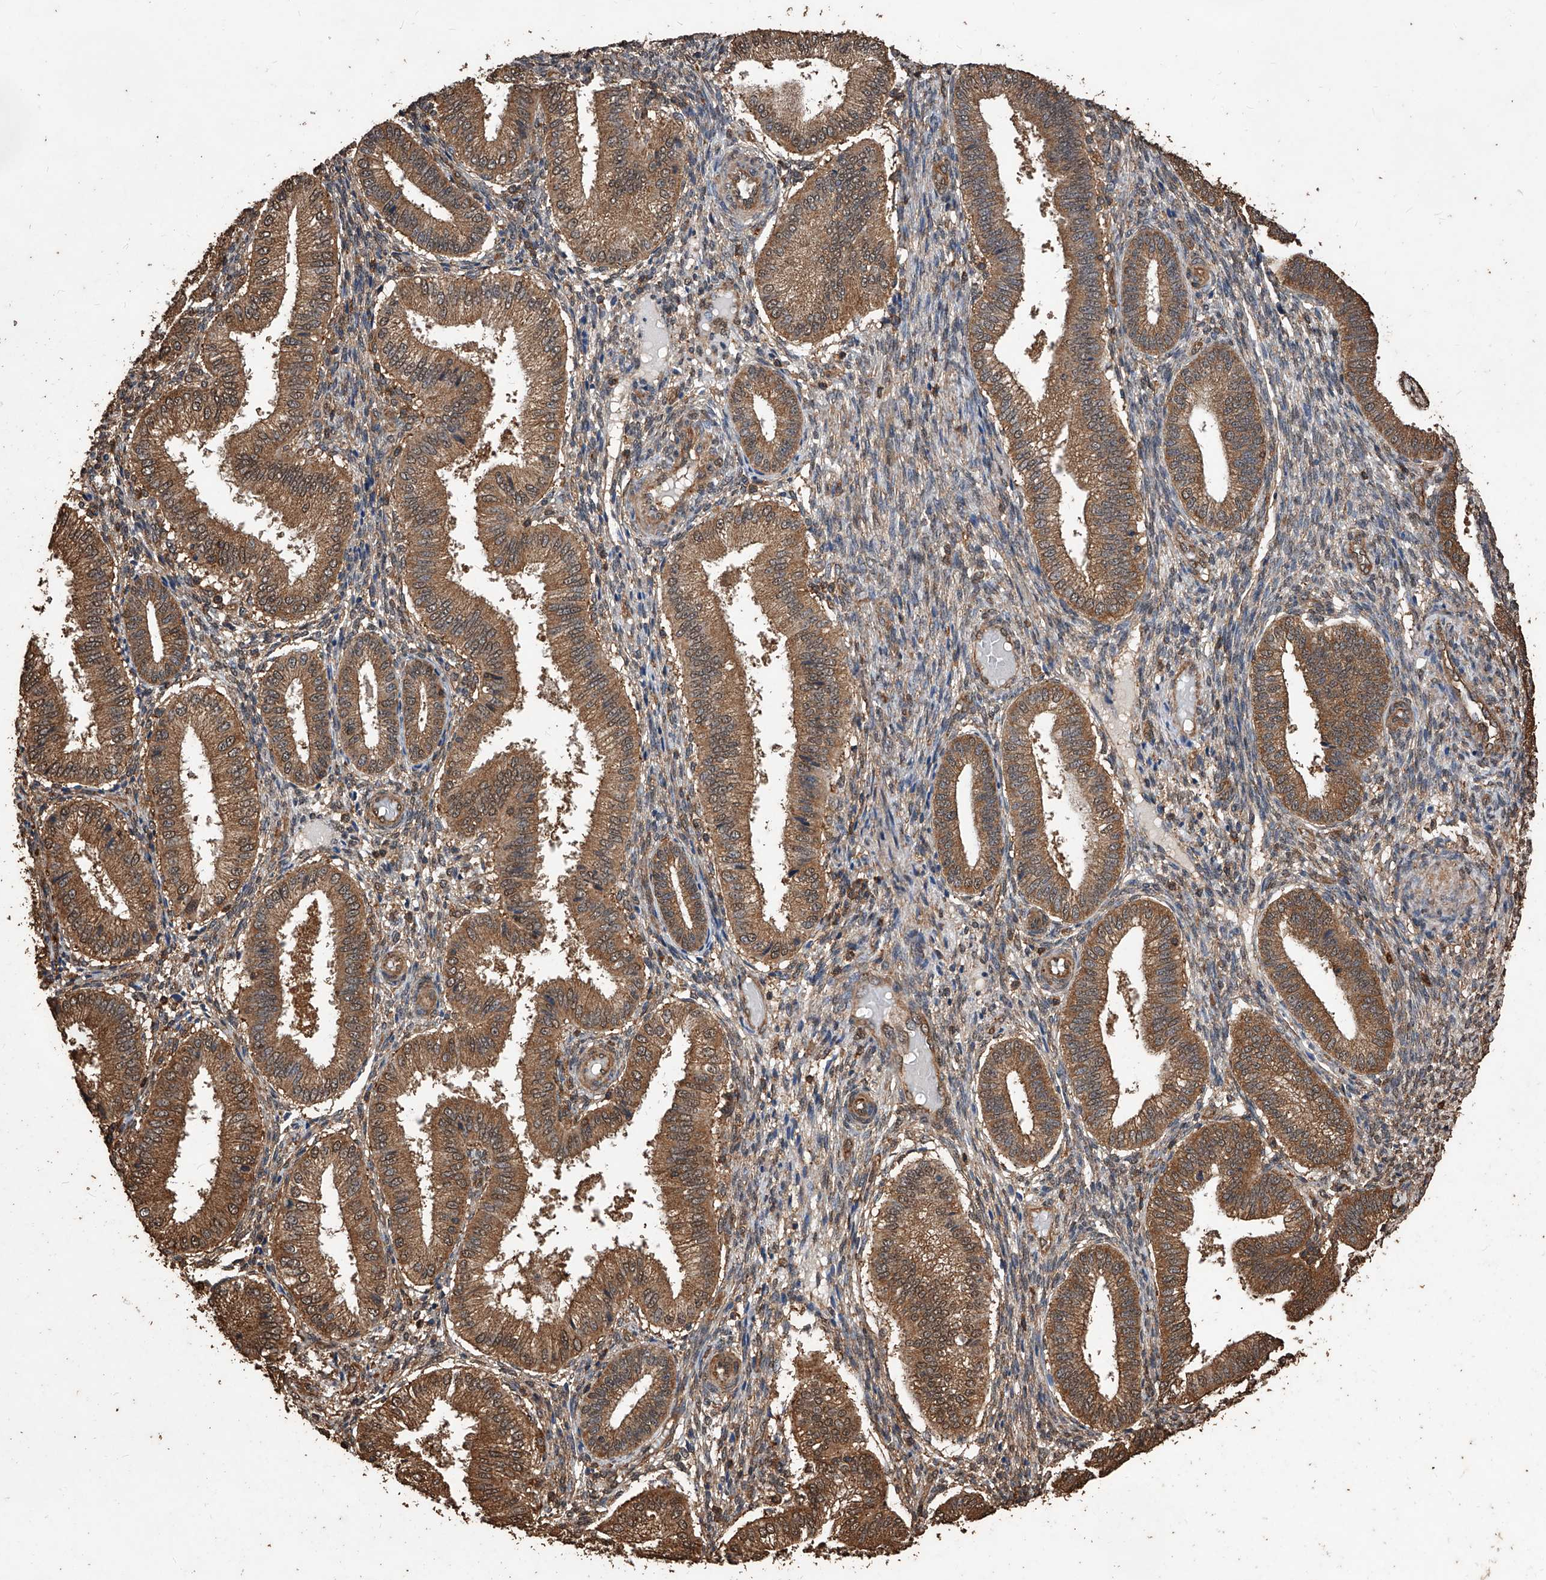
{"staining": {"intensity": "weak", "quantity": ">75%", "location": "cytoplasmic/membranous"}, "tissue": "endometrium", "cell_type": "Cells in endometrial stroma", "image_type": "normal", "snomed": [{"axis": "morphology", "description": "Normal tissue, NOS"}, {"axis": "topography", "description": "Endometrium"}], "caption": "Cells in endometrial stroma display low levels of weak cytoplasmic/membranous expression in about >75% of cells in unremarkable endometrium.", "gene": "UCP2", "patient": {"sex": "female", "age": 39}}